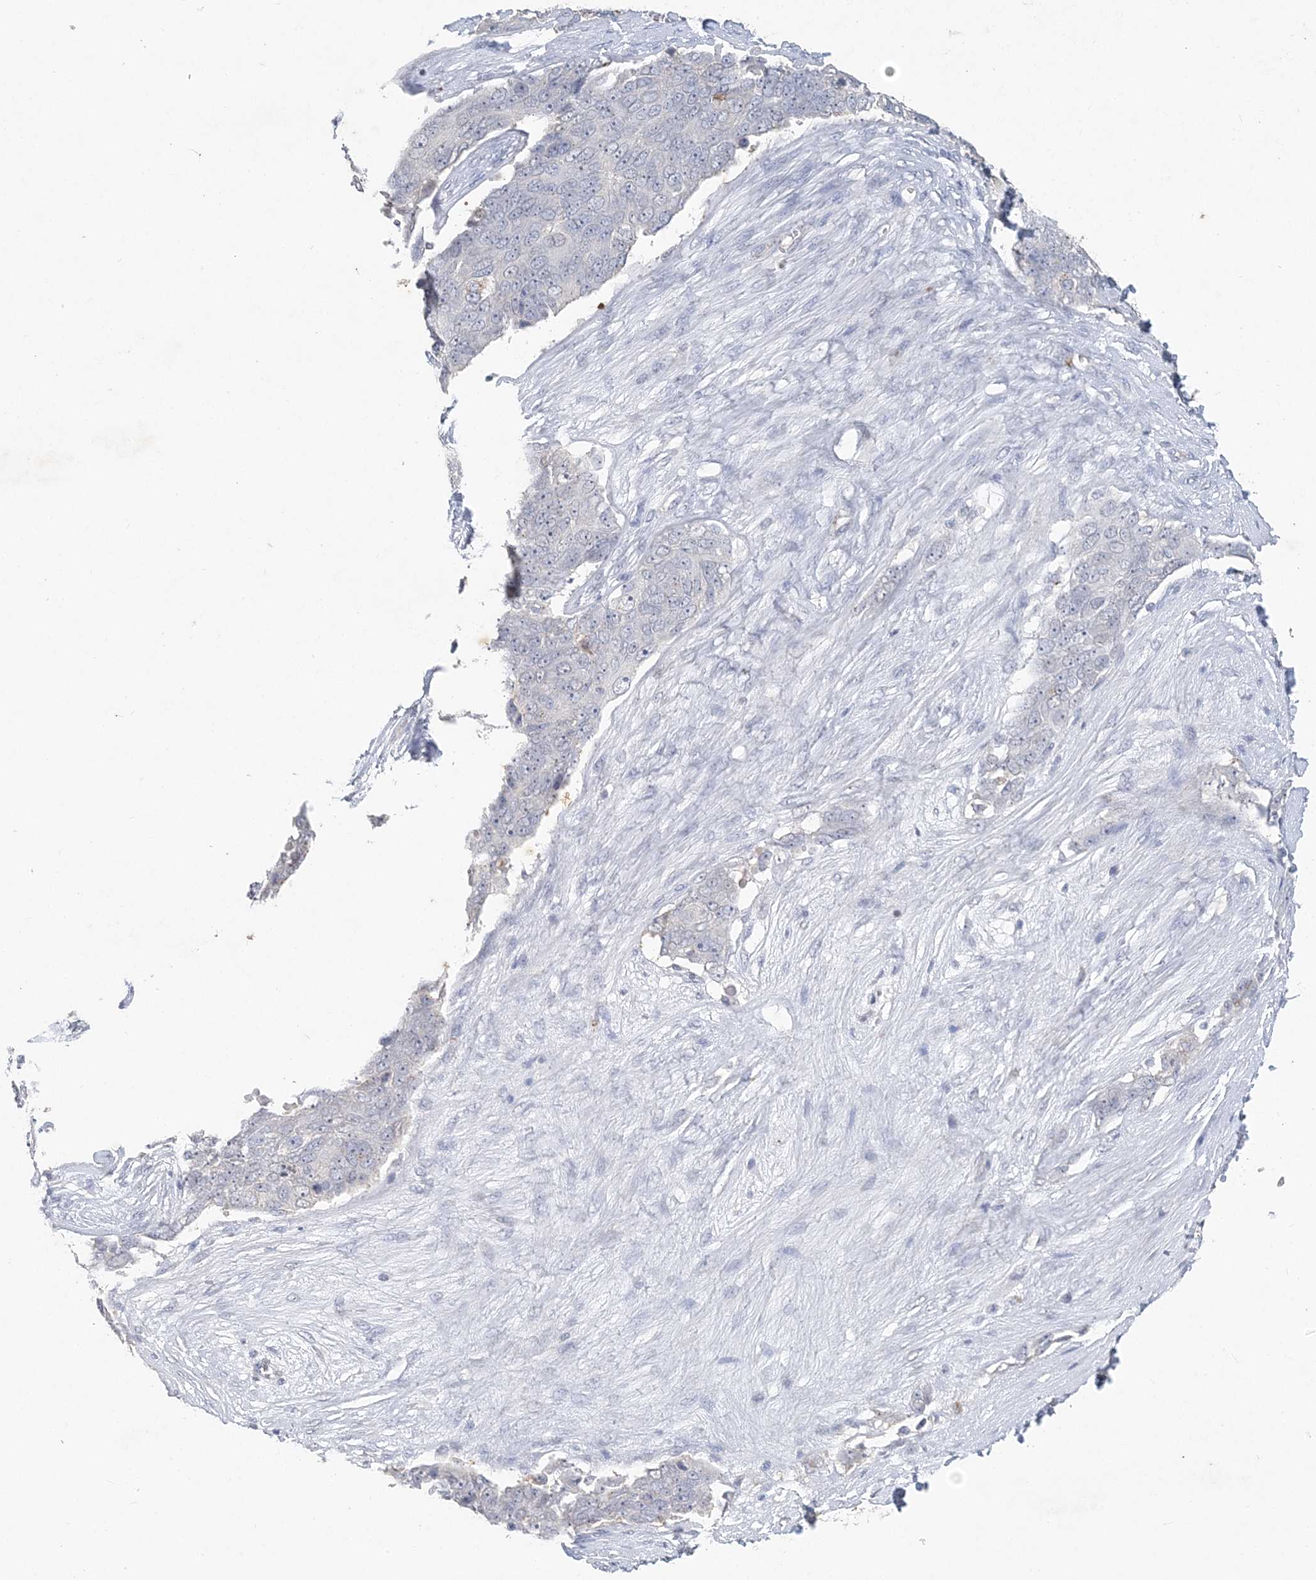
{"staining": {"intensity": "weak", "quantity": "<25%", "location": "cytoplasmic/membranous"}, "tissue": "ovarian cancer", "cell_type": "Tumor cells", "image_type": "cancer", "snomed": [{"axis": "morphology", "description": "Carcinoma, endometroid"}, {"axis": "topography", "description": "Ovary"}], "caption": "The photomicrograph exhibits no staining of tumor cells in endometroid carcinoma (ovarian). (DAB (3,3'-diaminobenzidine) IHC, high magnification).", "gene": "PDCD1", "patient": {"sex": "female", "age": 51}}